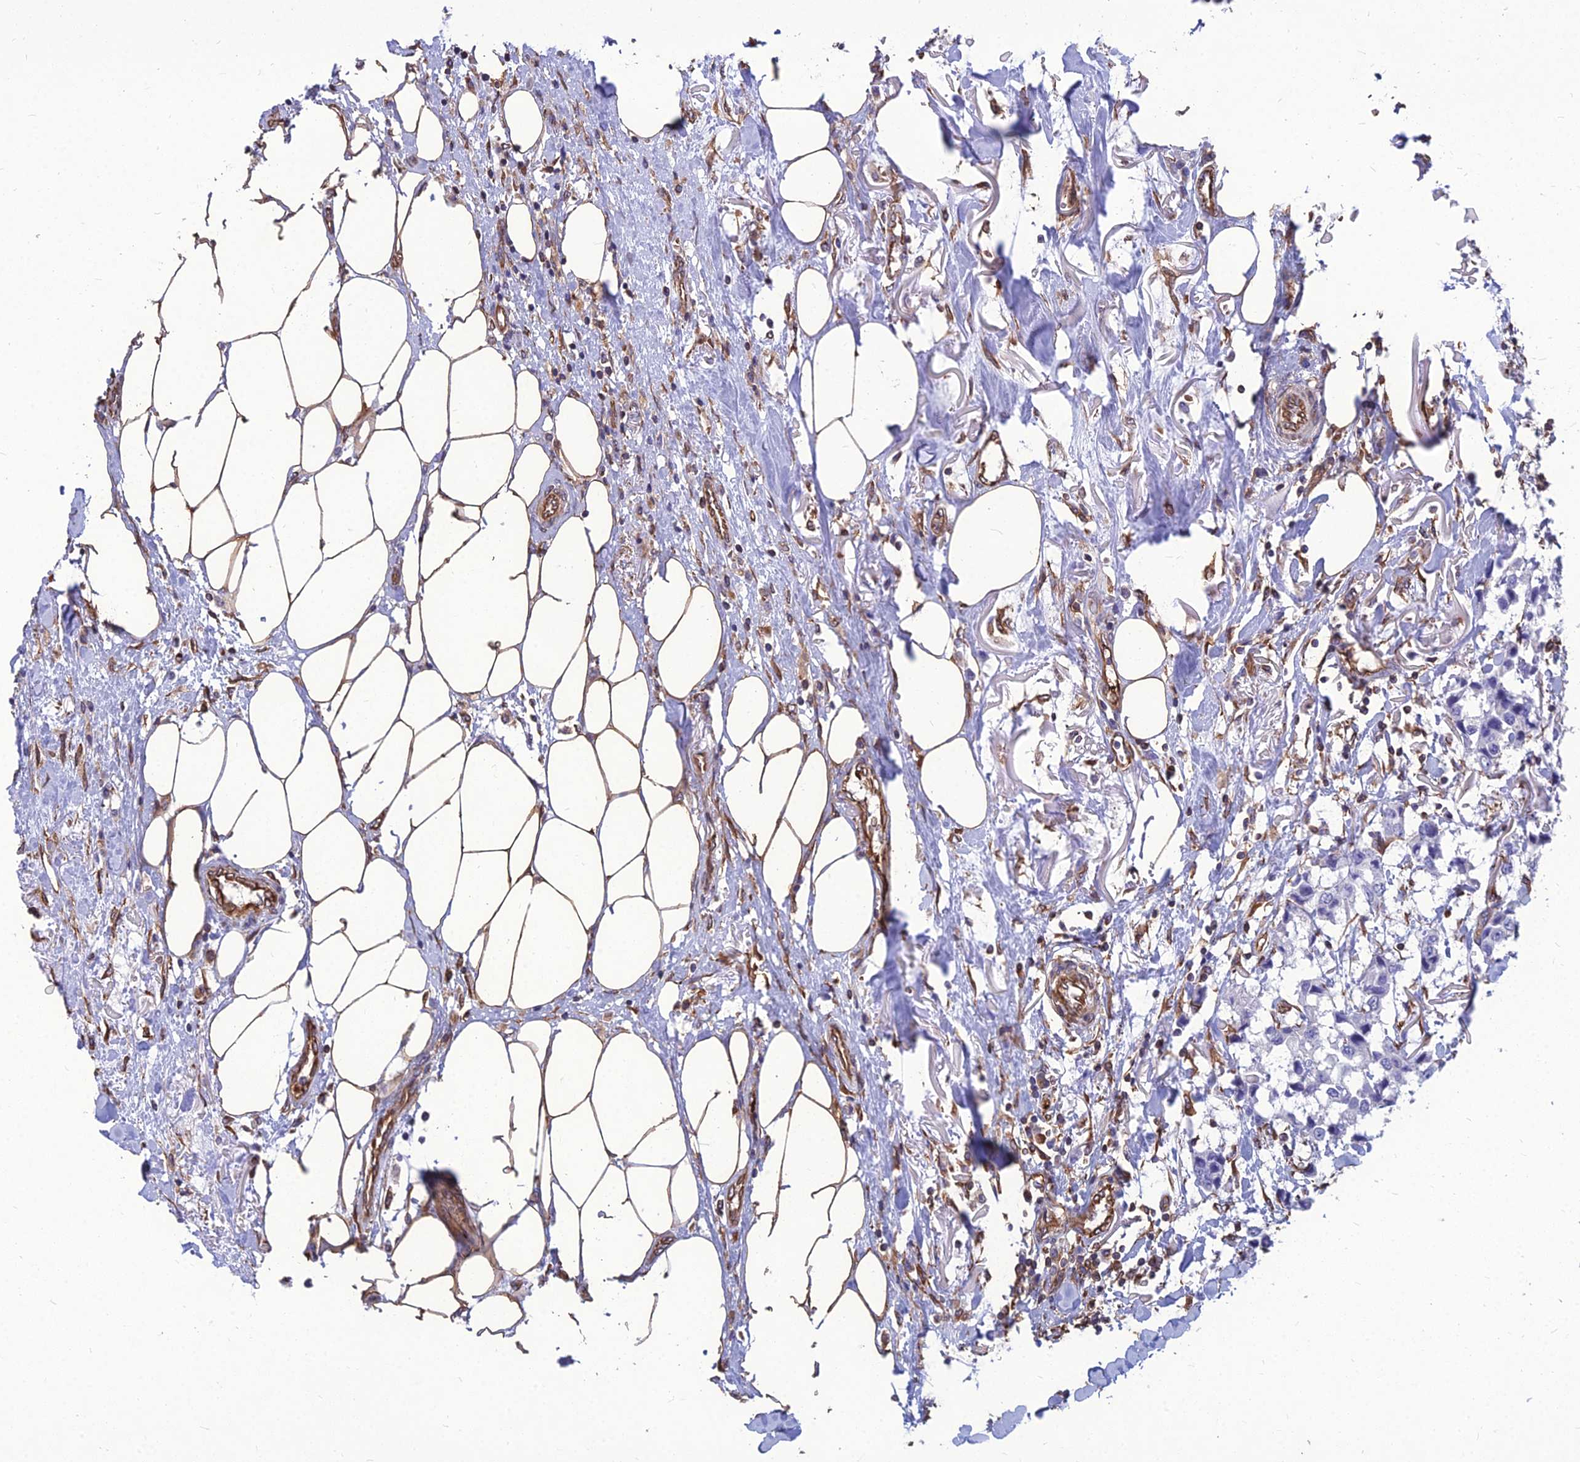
{"staining": {"intensity": "negative", "quantity": "none", "location": "none"}, "tissue": "breast cancer", "cell_type": "Tumor cells", "image_type": "cancer", "snomed": [{"axis": "morphology", "description": "Duct carcinoma"}, {"axis": "topography", "description": "Breast"}], "caption": "There is no significant positivity in tumor cells of intraductal carcinoma (breast).", "gene": "PSMD11", "patient": {"sex": "female", "age": 80}}